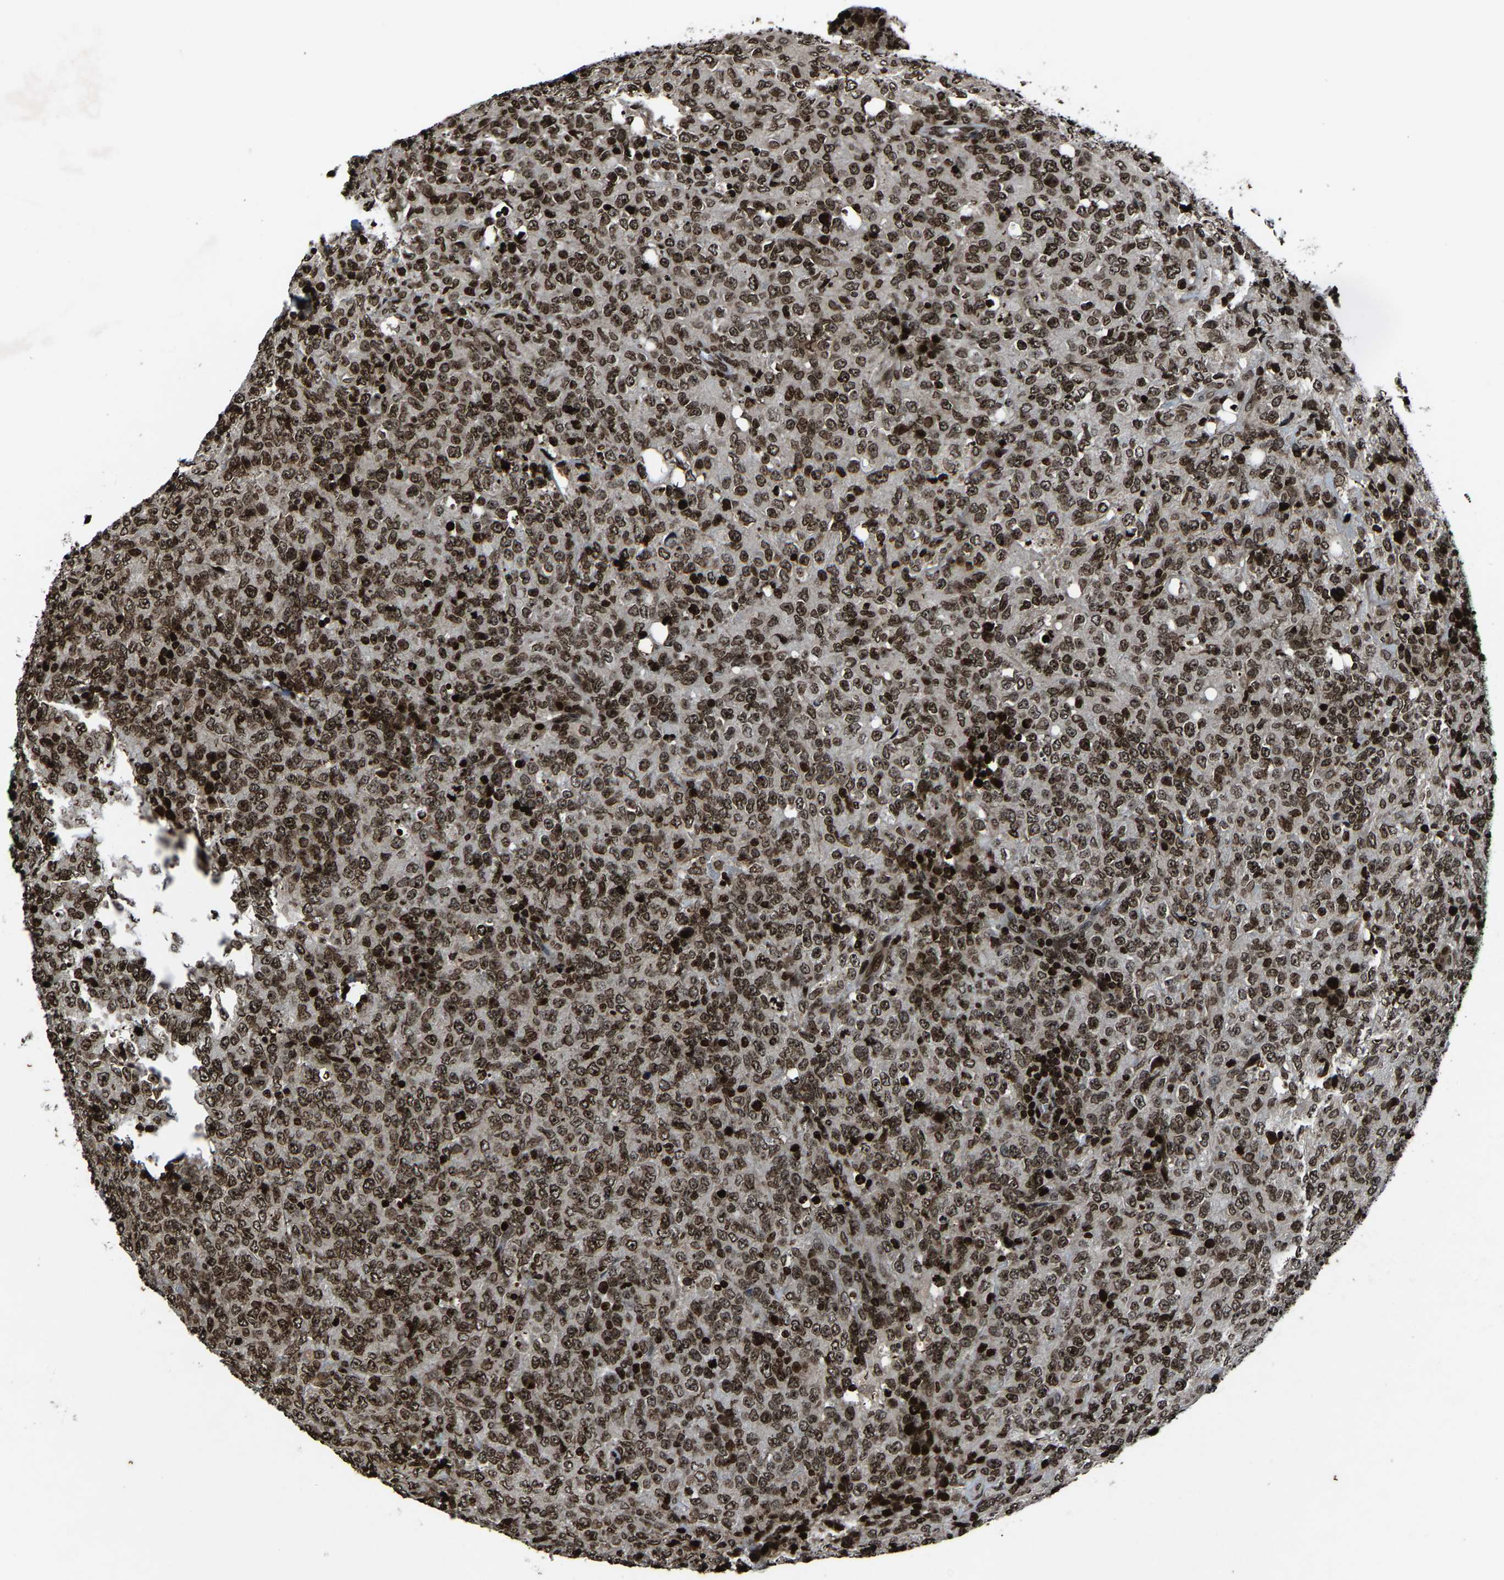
{"staining": {"intensity": "moderate", "quantity": ">75%", "location": "nuclear"}, "tissue": "lymphoma", "cell_type": "Tumor cells", "image_type": "cancer", "snomed": [{"axis": "morphology", "description": "Malignant lymphoma, non-Hodgkin's type, High grade"}, {"axis": "topography", "description": "Tonsil"}], "caption": "This is an image of IHC staining of lymphoma, which shows moderate expression in the nuclear of tumor cells.", "gene": "H4C1", "patient": {"sex": "female", "age": 36}}